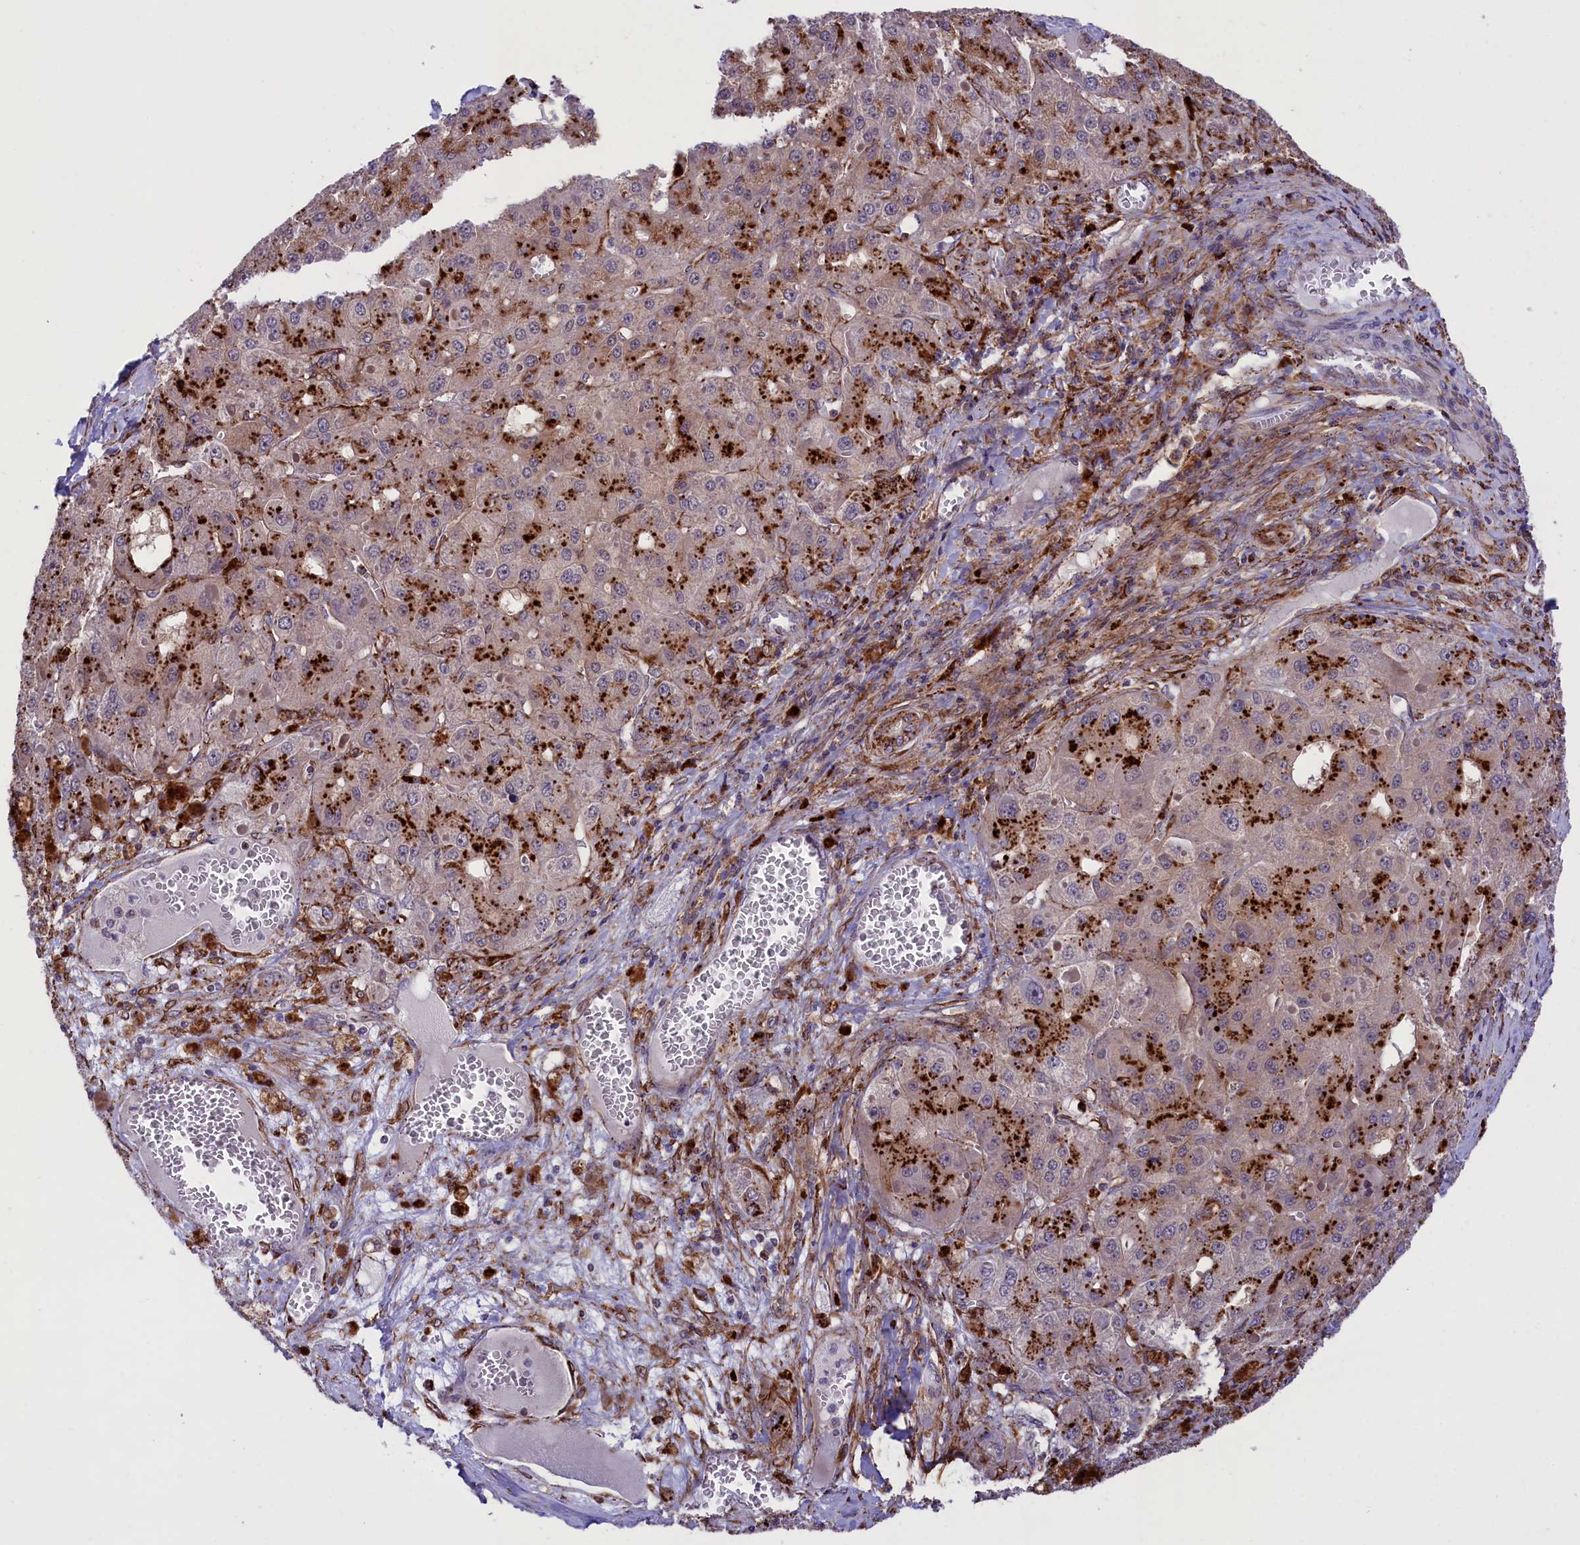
{"staining": {"intensity": "strong", "quantity": "<25%", "location": "cytoplasmic/membranous"}, "tissue": "liver cancer", "cell_type": "Tumor cells", "image_type": "cancer", "snomed": [{"axis": "morphology", "description": "Carcinoma, Hepatocellular, NOS"}, {"axis": "topography", "description": "Liver"}], "caption": "Liver cancer was stained to show a protein in brown. There is medium levels of strong cytoplasmic/membranous positivity in about <25% of tumor cells.", "gene": "MAN2B1", "patient": {"sex": "female", "age": 73}}